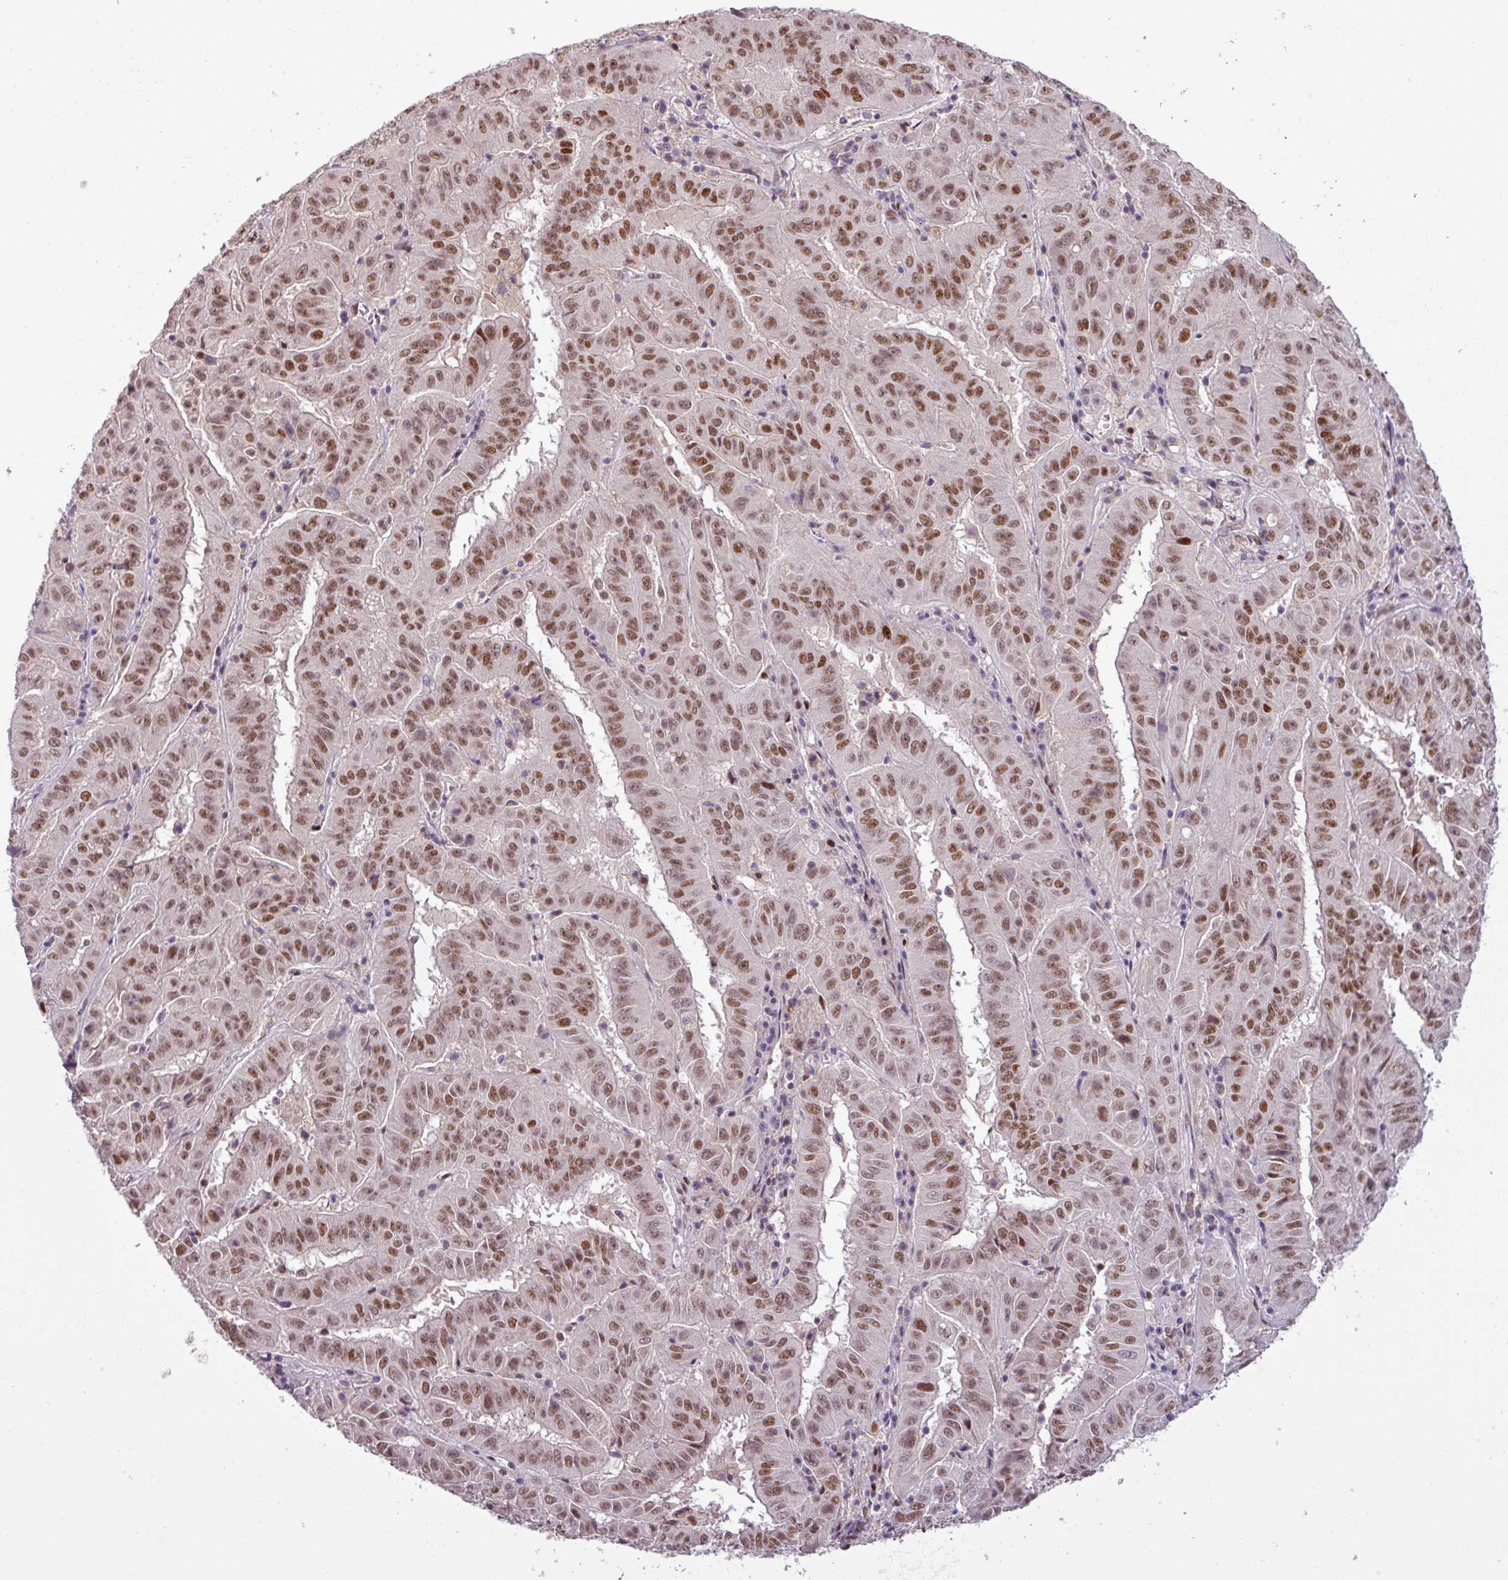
{"staining": {"intensity": "moderate", "quantity": ">75%", "location": "nuclear"}, "tissue": "pancreatic cancer", "cell_type": "Tumor cells", "image_type": "cancer", "snomed": [{"axis": "morphology", "description": "Adenocarcinoma, NOS"}, {"axis": "topography", "description": "Pancreas"}], "caption": "Protein staining shows moderate nuclear staining in about >75% of tumor cells in pancreatic cancer (adenocarcinoma). (IHC, brightfield microscopy, high magnification).", "gene": "IRF2BPL", "patient": {"sex": "male", "age": 63}}